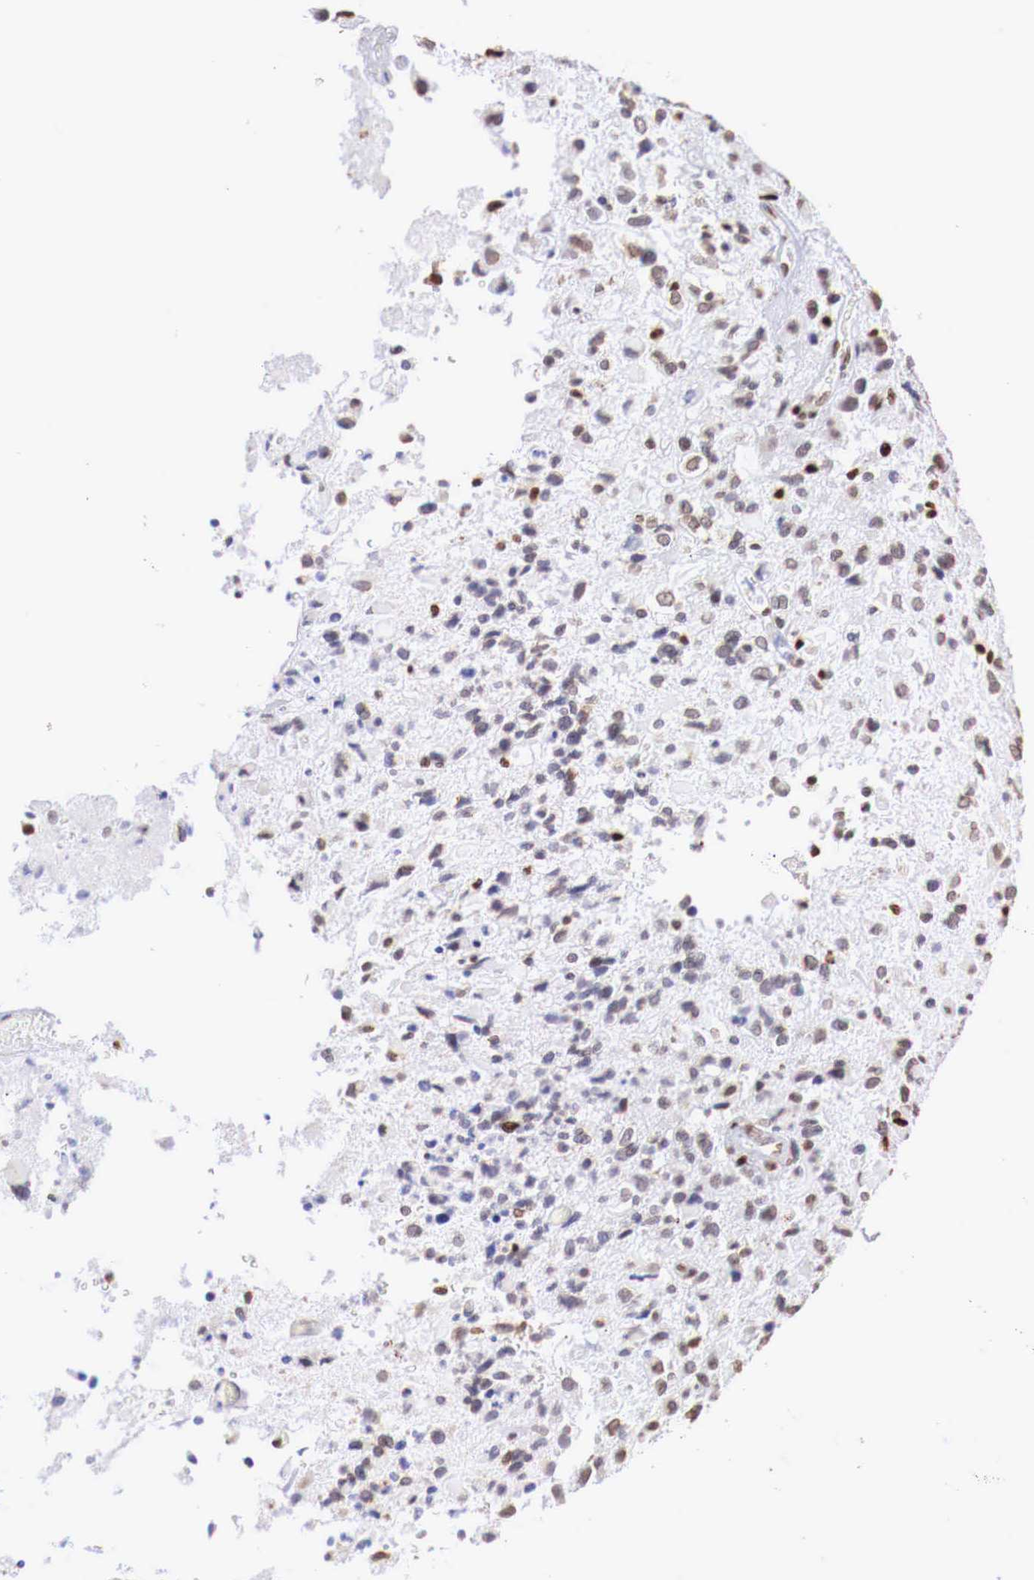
{"staining": {"intensity": "weak", "quantity": ">75%", "location": "nuclear"}, "tissue": "glioma", "cell_type": "Tumor cells", "image_type": "cancer", "snomed": [{"axis": "morphology", "description": "Glioma, malignant, High grade"}, {"axis": "topography", "description": "Brain"}], "caption": "There is low levels of weak nuclear expression in tumor cells of malignant high-grade glioma, as demonstrated by immunohistochemical staining (brown color).", "gene": "MAX", "patient": {"sex": "male", "age": 69}}